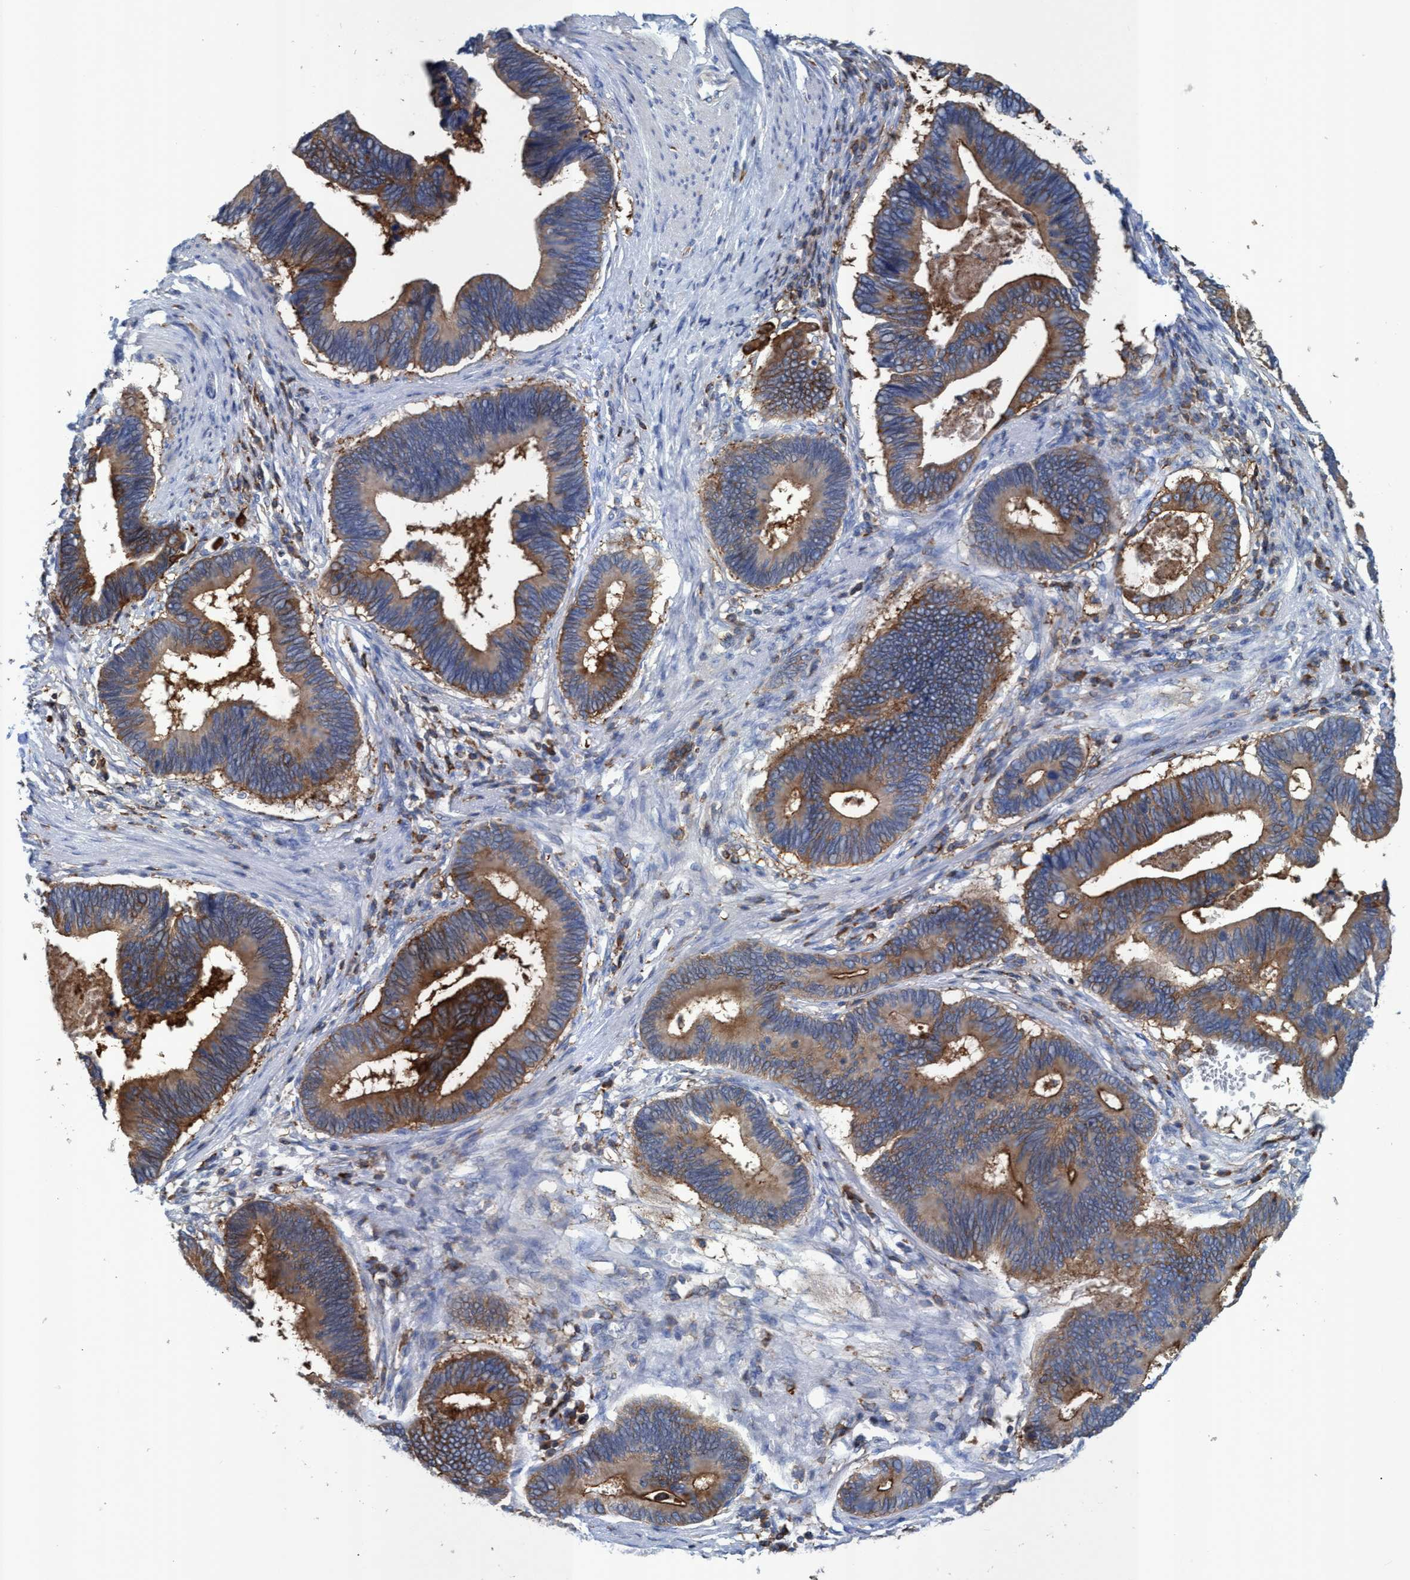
{"staining": {"intensity": "moderate", "quantity": ">75%", "location": "cytoplasmic/membranous"}, "tissue": "pancreatic cancer", "cell_type": "Tumor cells", "image_type": "cancer", "snomed": [{"axis": "morphology", "description": "Adenocarcinoma, NOS"}, {"axis": "topography", "description": "Pancreas"}], "caption": "There is medium levels of moderate cytoplasmic/membranous staining in tumor cells of pancreatic cancer, as demonstrated by immunohistochemical staining (brown color).", "gene": "EZR", "patient": {"sex": "female", "age": 70}}